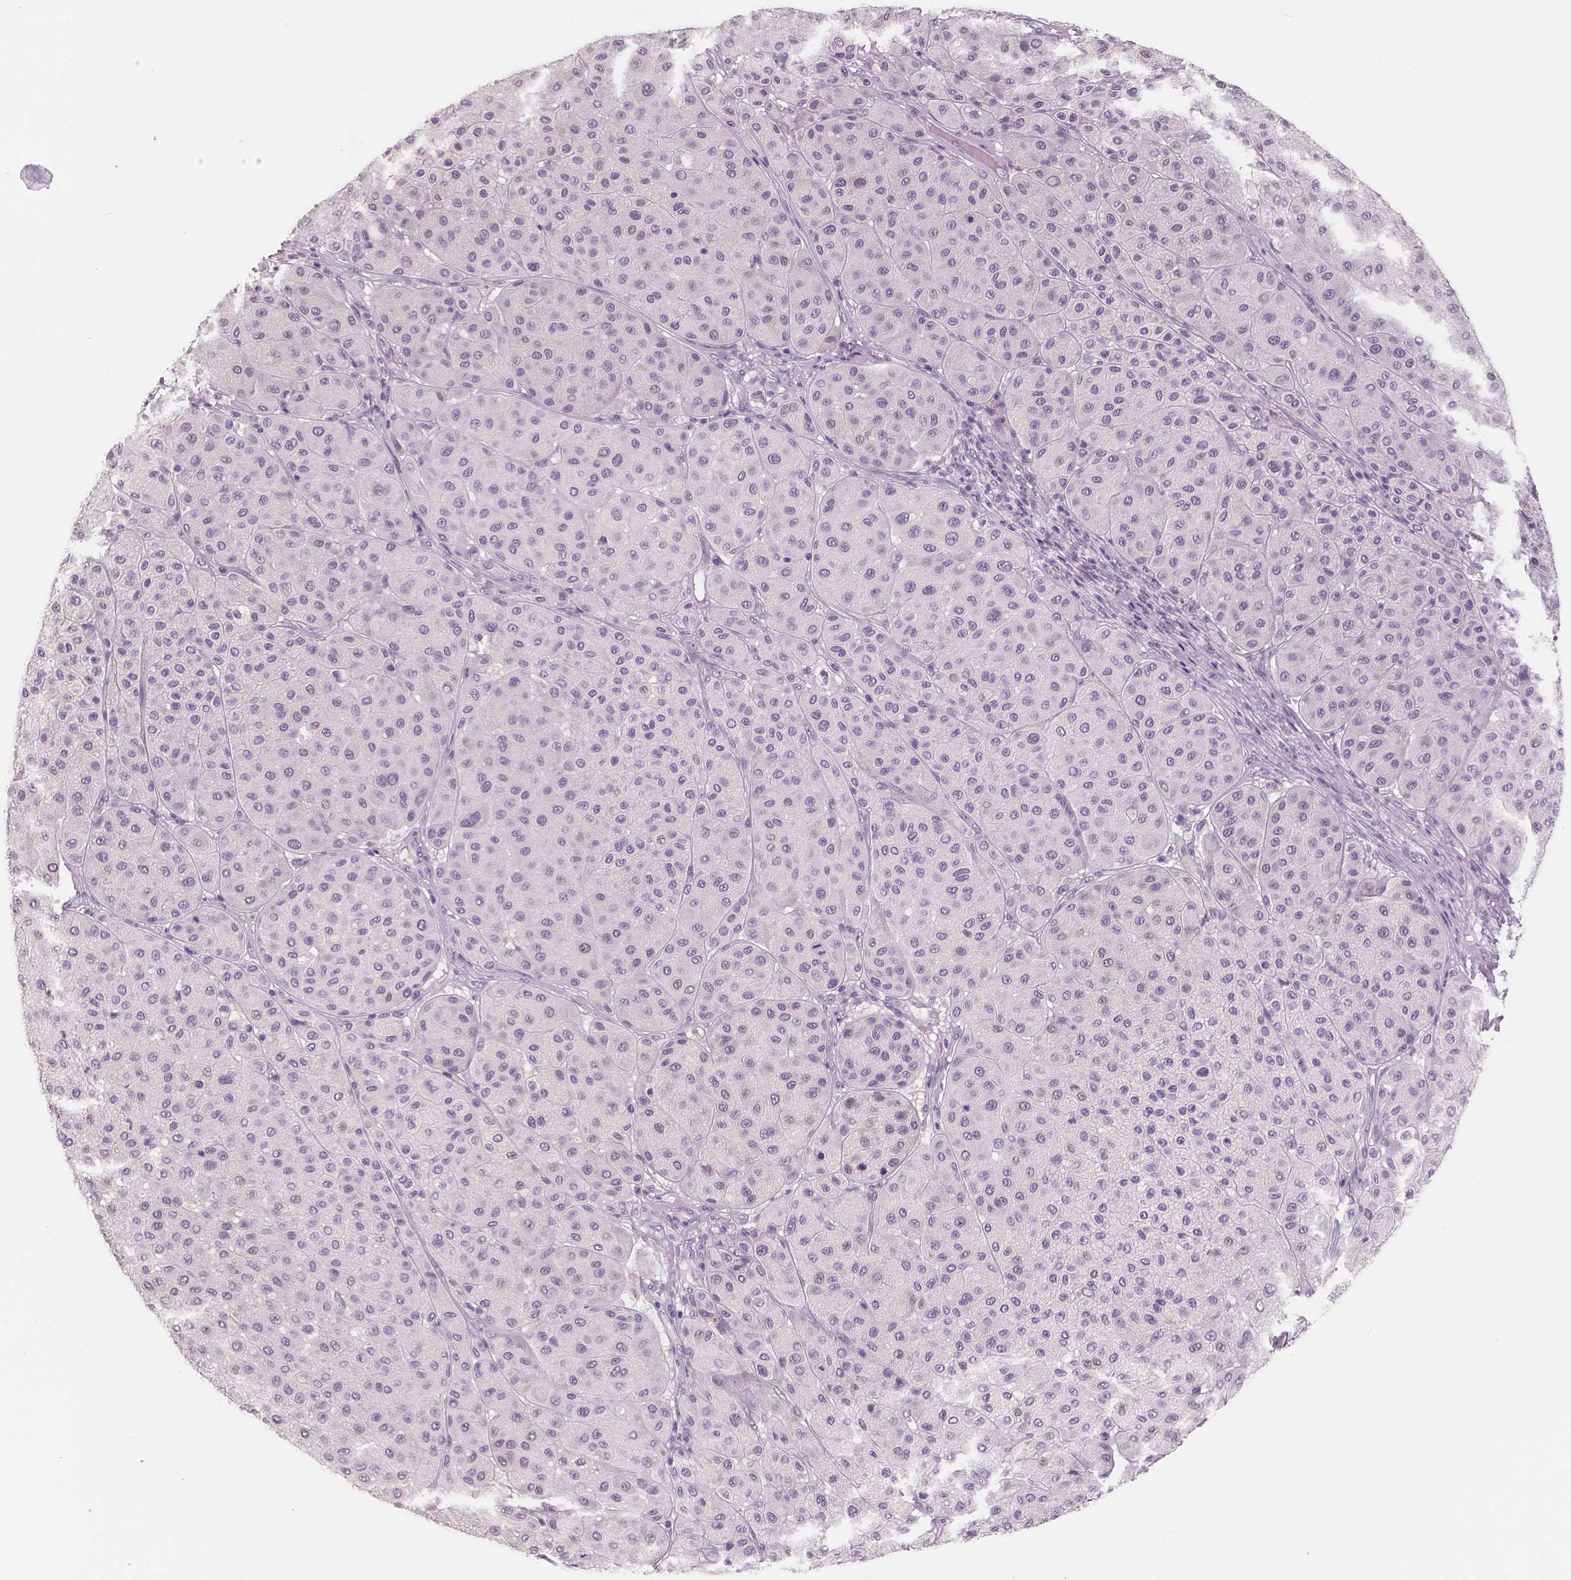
{"staining": {"intensity": "negative", "quantity": "none", "location": "none"}, "tissue": "melanoma", "cell_type": "Tumor cells", "image_type": "cancer", "snomed": [{"axis": "morphology", "description": "Malignant melanoma, Metastatic site"}, {"axis": "topography", "description": "Smooth muscle"}], "caption": "A high-resolution image shows immunohistochemistry (IHC) staining of melanoma, which shows no significant positivity in tumor cells.", "gene": "NECAB1", "patient": {"sex": "male", "age": 41}}